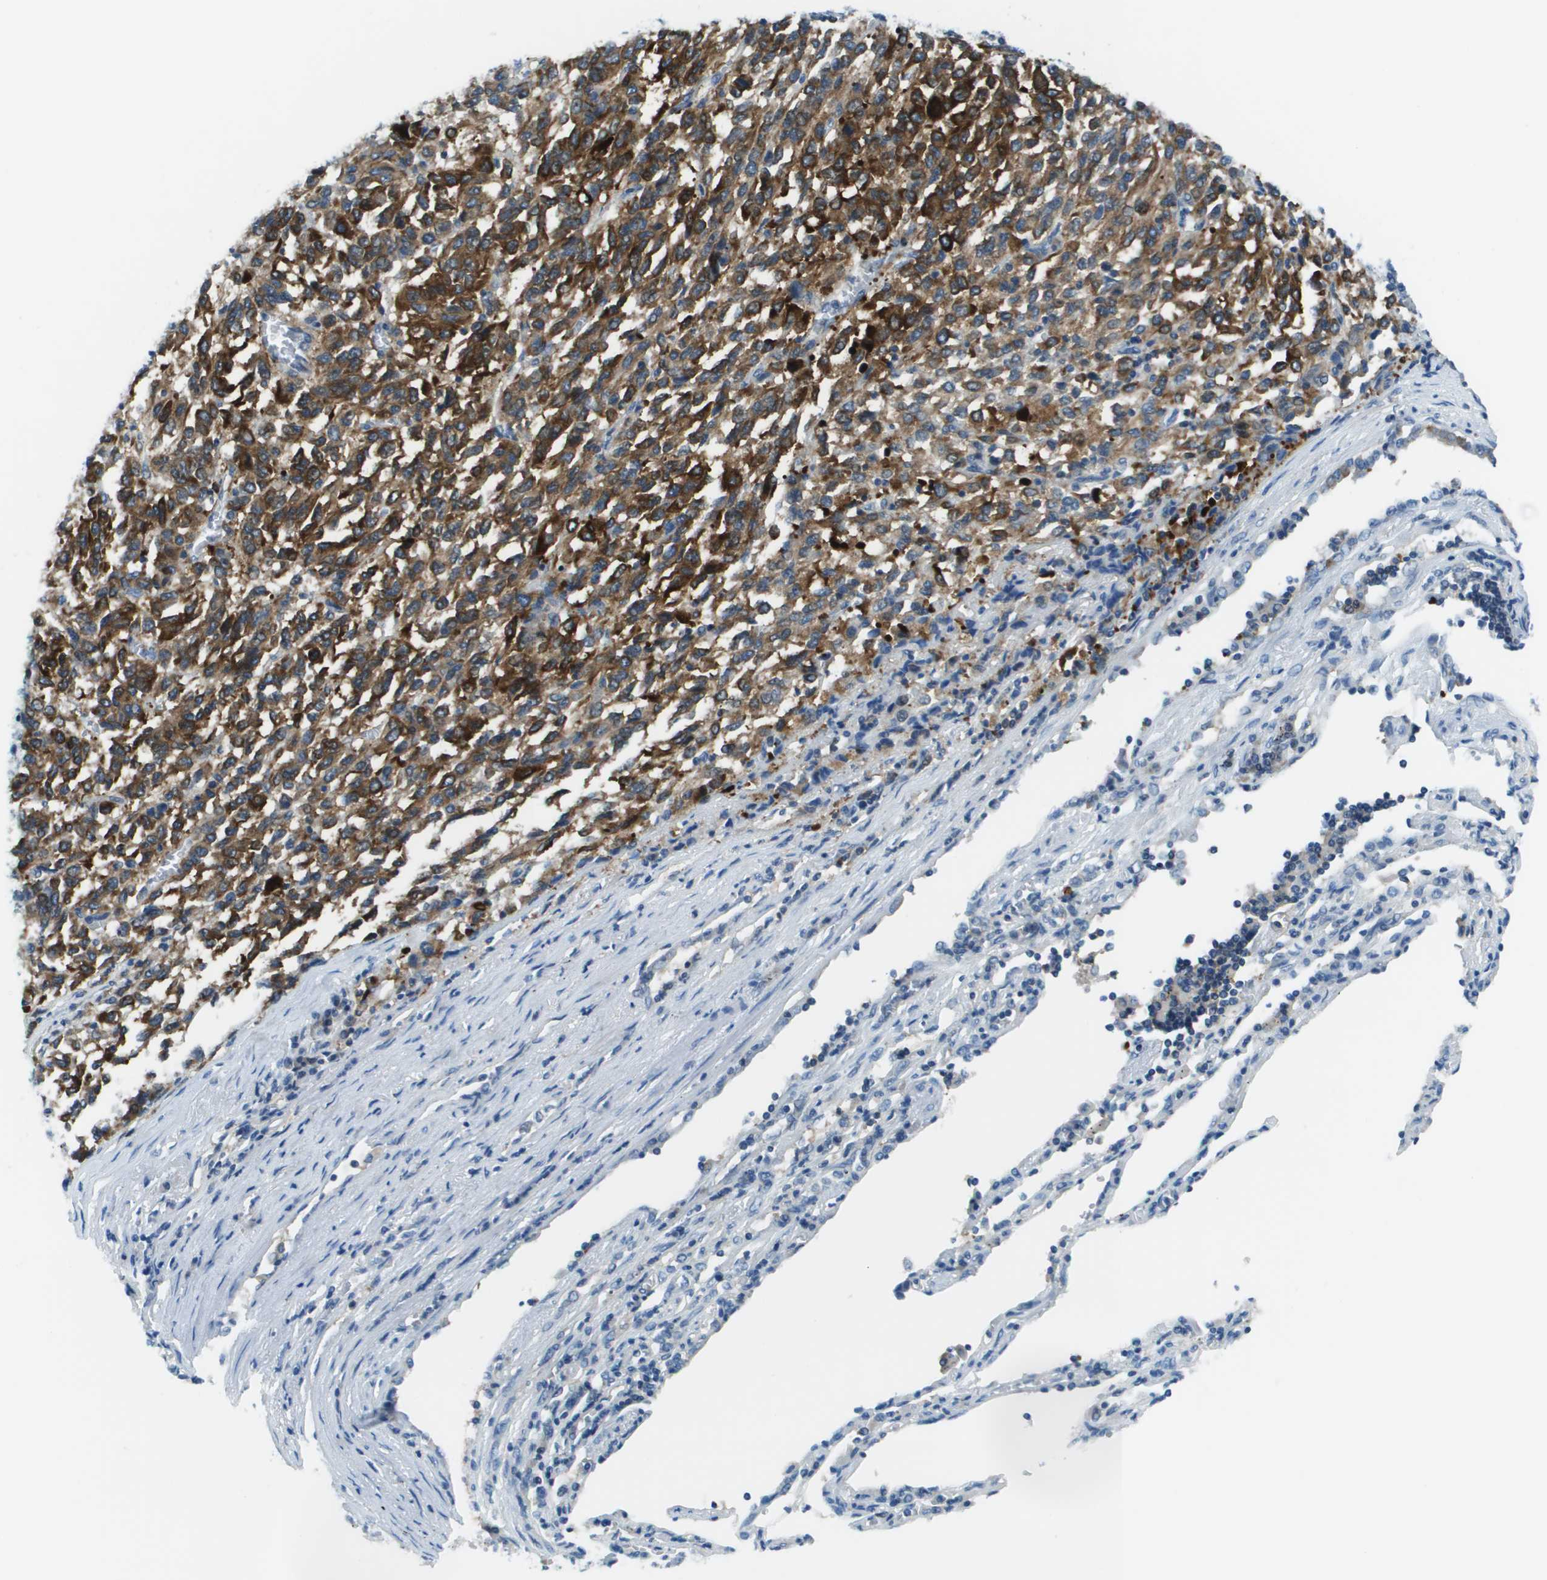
{"staining": {"intensity": "strong", "quantity": ">75%", "location": "cytoplasmic/membranous"}, "tissue": "melanoma", "cell_type": "Tumor cells", "image_type": "cancer", "snomed": [{"axis": "morphology", "description": "Malignant melanoma, Metastatic site"}, {"axis": "topography", "description": "Lung"}], "caption": "The micrograph shows staining of malignant melanoma (metastatic site), revealing strong cytoplasmic/membranous protein expression (brown color) within tumor cells.", "gene": "STIP1", "patient": {"sex": "male", "age": 64}}